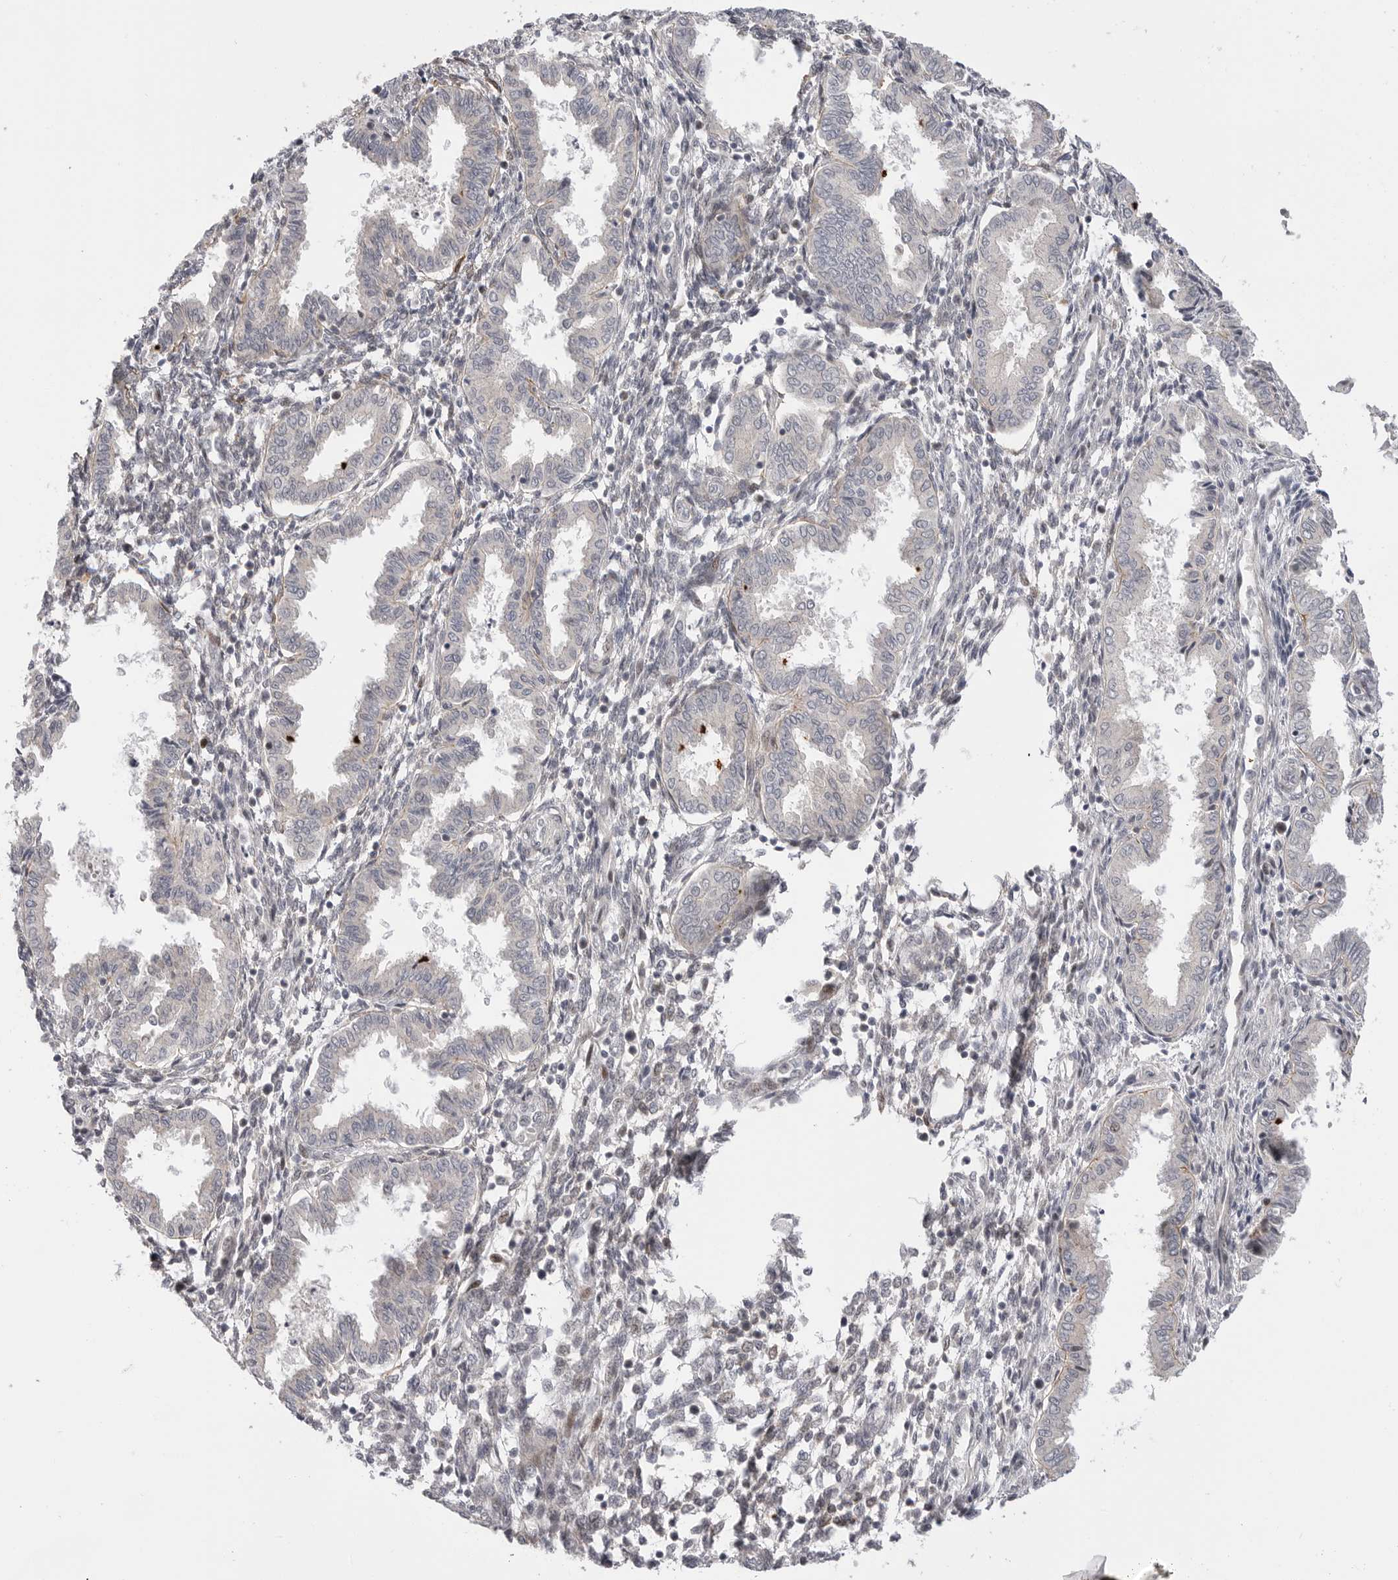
{"staining": {"intensity": "moderate", "quantity": "25%-75%", "location": "cytoplasmic/membranous,nuclear"}, "tissue": "endometrium", "cell_type": "Cells in endometrial stroma", "image_type": "normal", "snomed": [{"axis": "morphology", "description": "Normal tissue, NOS"}, {"axis": "topography", "description": "Endometrium"}], "caption": "This image shows immunohistochemistry staining of unremarkable human endometrium, with medium moderate cytoplasmic/membranous,nuclear staining in about 25%-75% of cells in endometrial stroma.", "gene": "GGT6", "patient": {"sex": "female", "age": 33}}